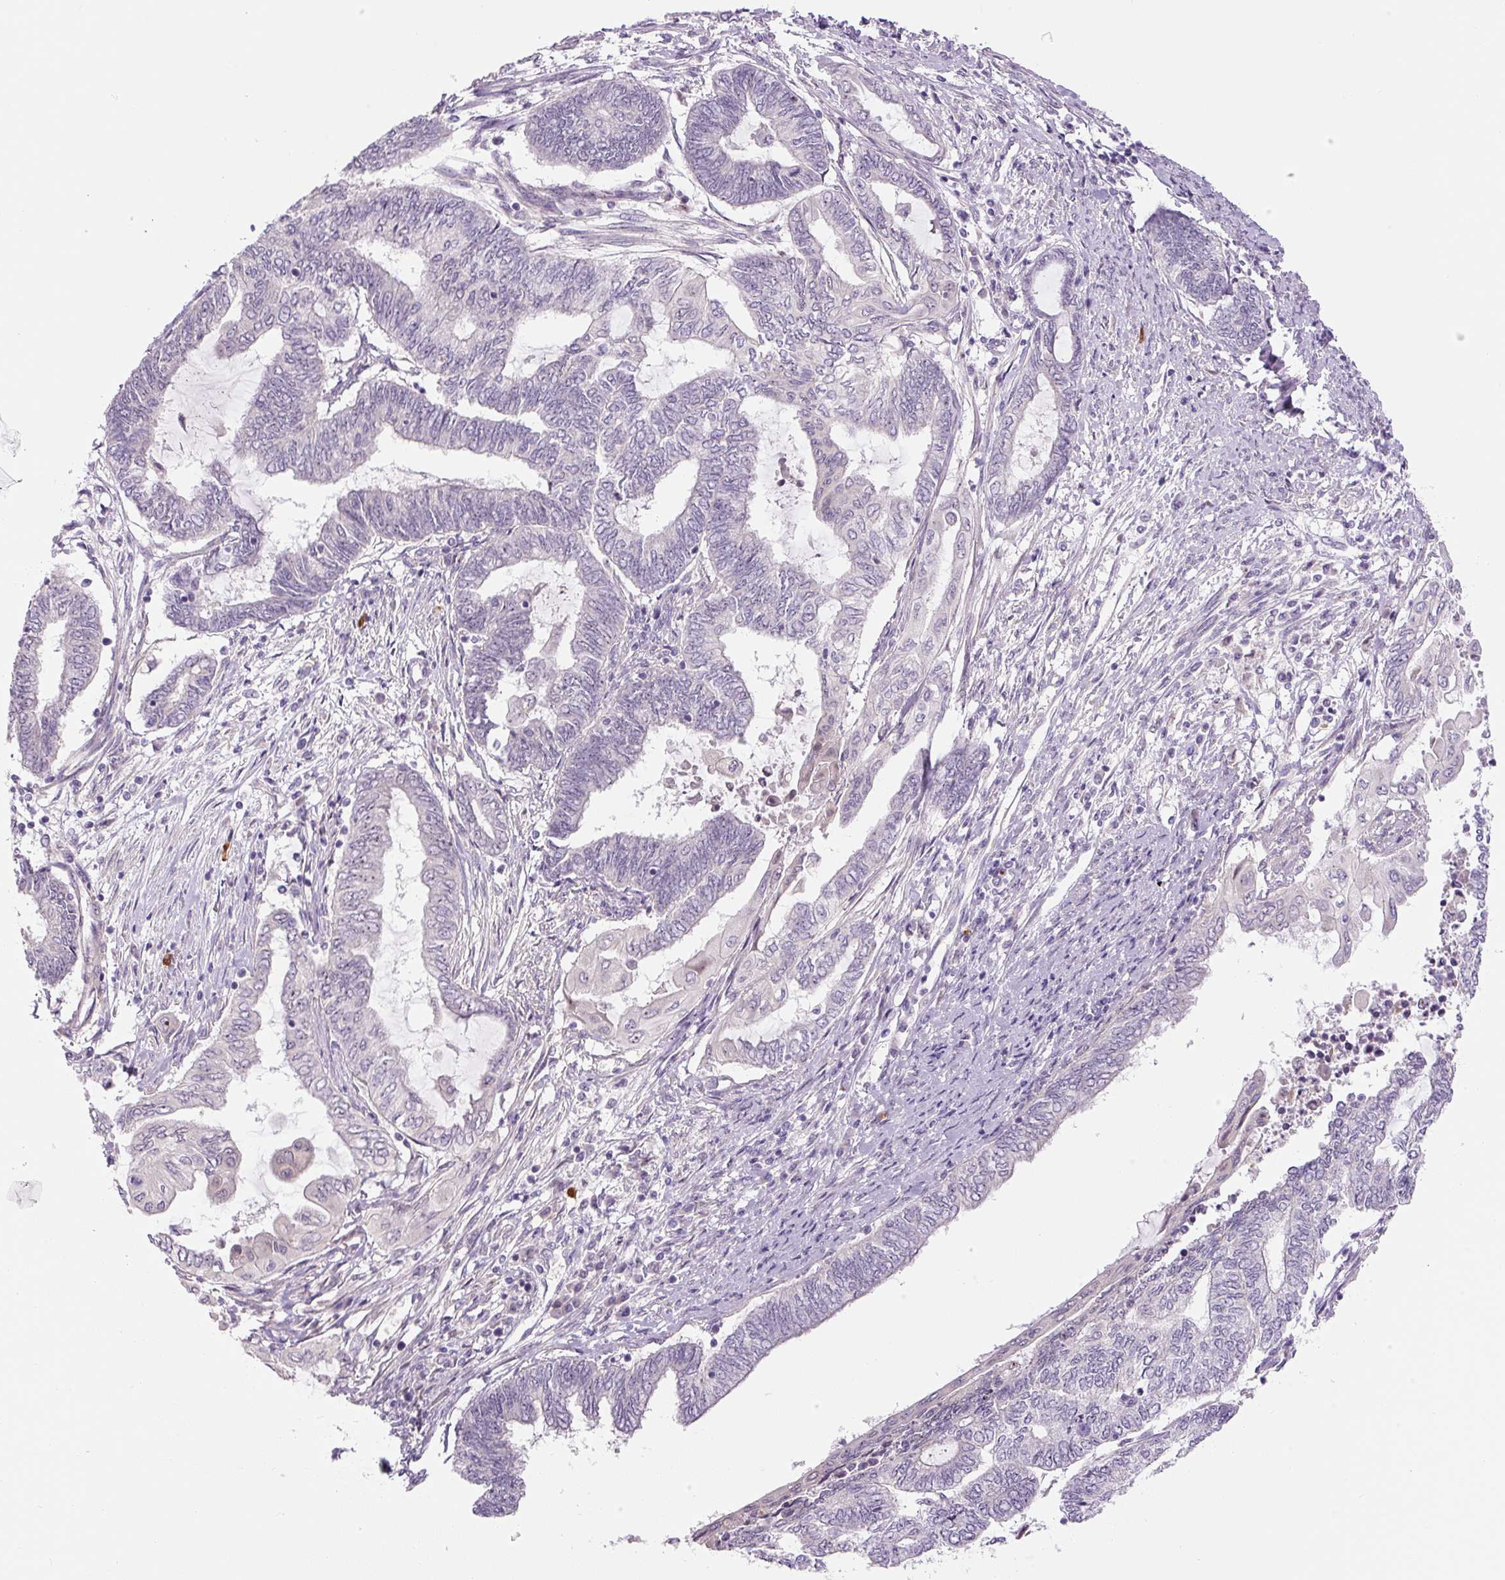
{"staining": {"intensity": "negative", "quantity": "none", "location": "none"}, "tissue": "endometrial cancer", "cell_type": "Tumor cells", "image_type": "cancer", "snomed": [{"axis": "morphology", "description": "Adenocarcinoma, NOS"}, {"axis": "topography", "description": "Uterus"}, {"axis": "topography", "description": "Endometrium"}], "caption": "Tumor cells show no significant expression in adenocarcinoma (endometrial).", "gene": "TMEM151B", "patient": {"sex": "female", "age": 70}}